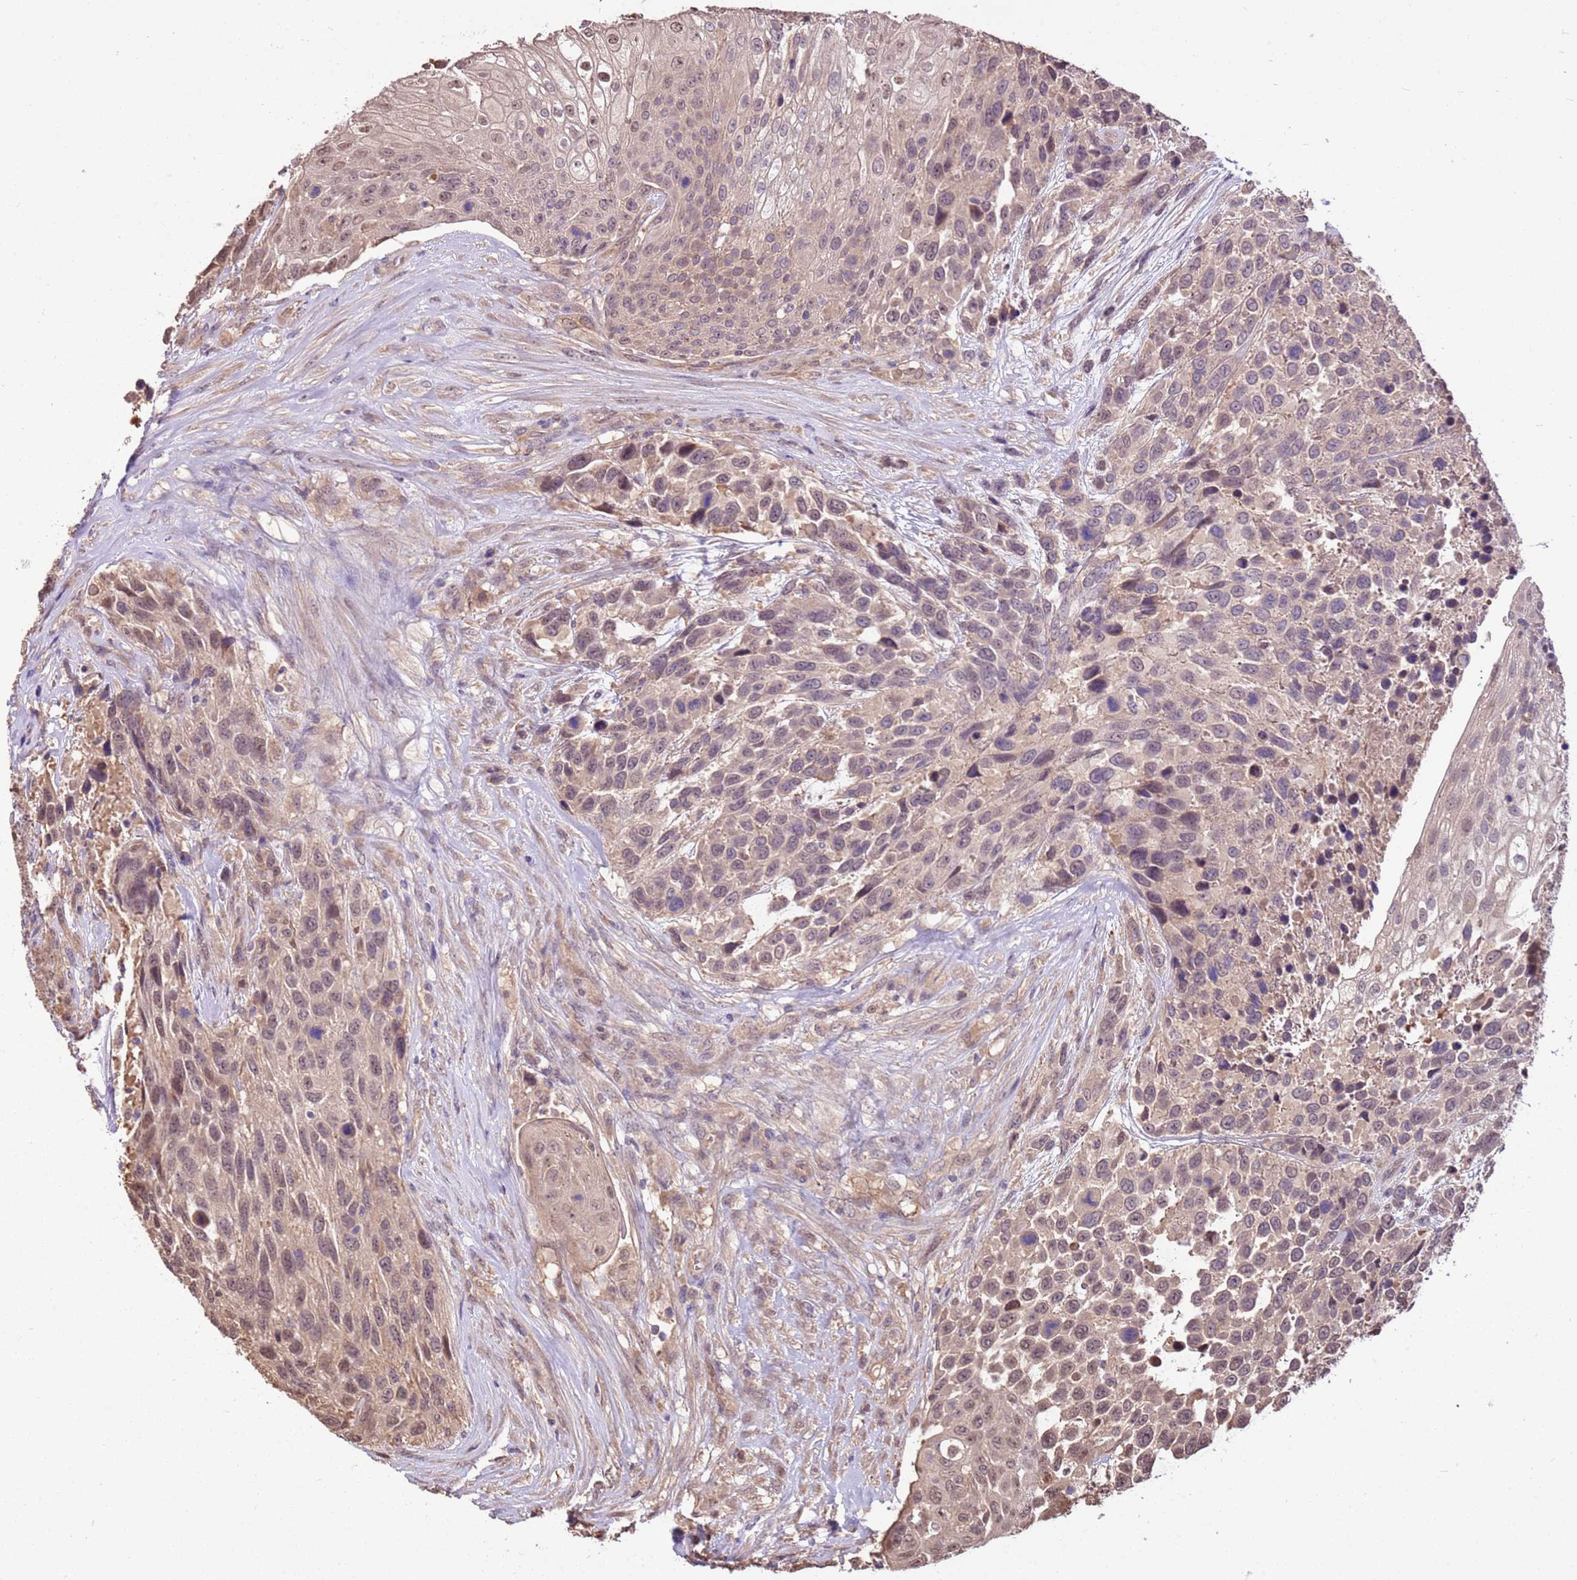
{"staining": {"intensity": "weak", "quantity": "25%-75%", "location": "cytoplasmic/membranous,nuclear"}, "tissue": "urothelial cancer", "cell_type": "Tumor cells", "image_type": "cancer", "snomed": [{"axis": "morphology", "description": "Urothelial carcinoma, High grade"}, {"axis": "topography", "description": "Urinary bladder"}], "caption": "Immunohistochemistry (IHC) histopathology image of neoplastic tissue: human high-grade urothelial carcinoma stained using immunohistochemistry (IHC) reveals low levels of weak protein expression localized specifically in the cytoplasmic/membranous and nuclear of tumor cells, appearing as a cytoplasmic/membranous and nuclear brown color.", "gene": "BBS5", "patient": {"sex": "female", "age": 70}}